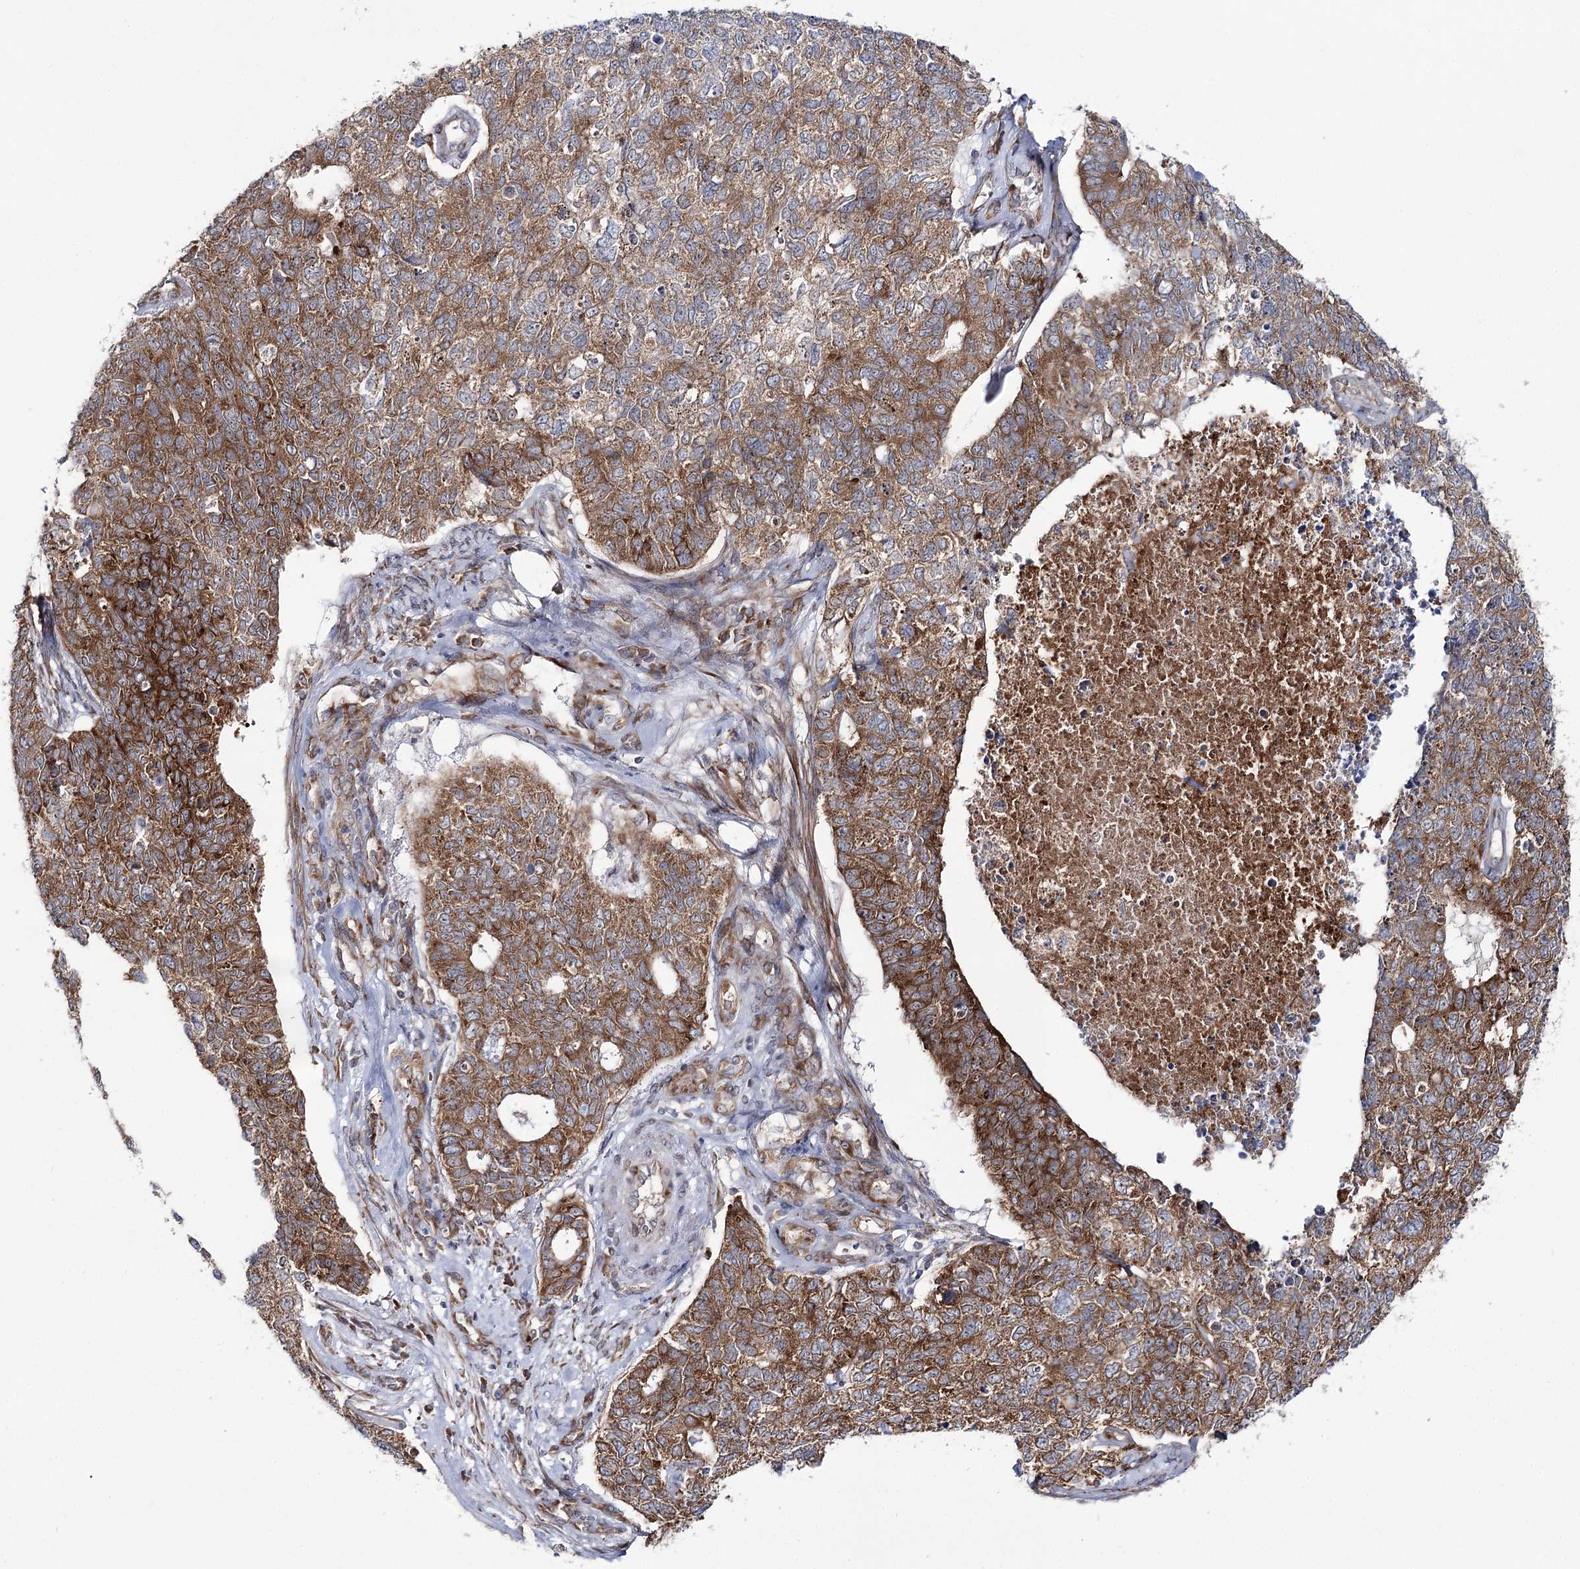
{"staining": {"intensity": "strong", "quantity": ">75%", "location": "cytoplasmic/membranous"}, "tissue": "cervical cancer", "cell_type": "Tumor cells", "image_type": "cancer", "snomed": [{"axis": "morphology", "description": "Squamous cell carcinoma, NOS"}, {"axis": "topography", "description": "Cervix"}], "caption": "Immunohistochemistry of human squamous cell carcinoma (cervical) exhibits high levels of strong cytoplasmic/membranous positivity in approximately >75% of tumor cells.", "gene": "VWA2", "patient": {"sex": "female", "age": 63}}